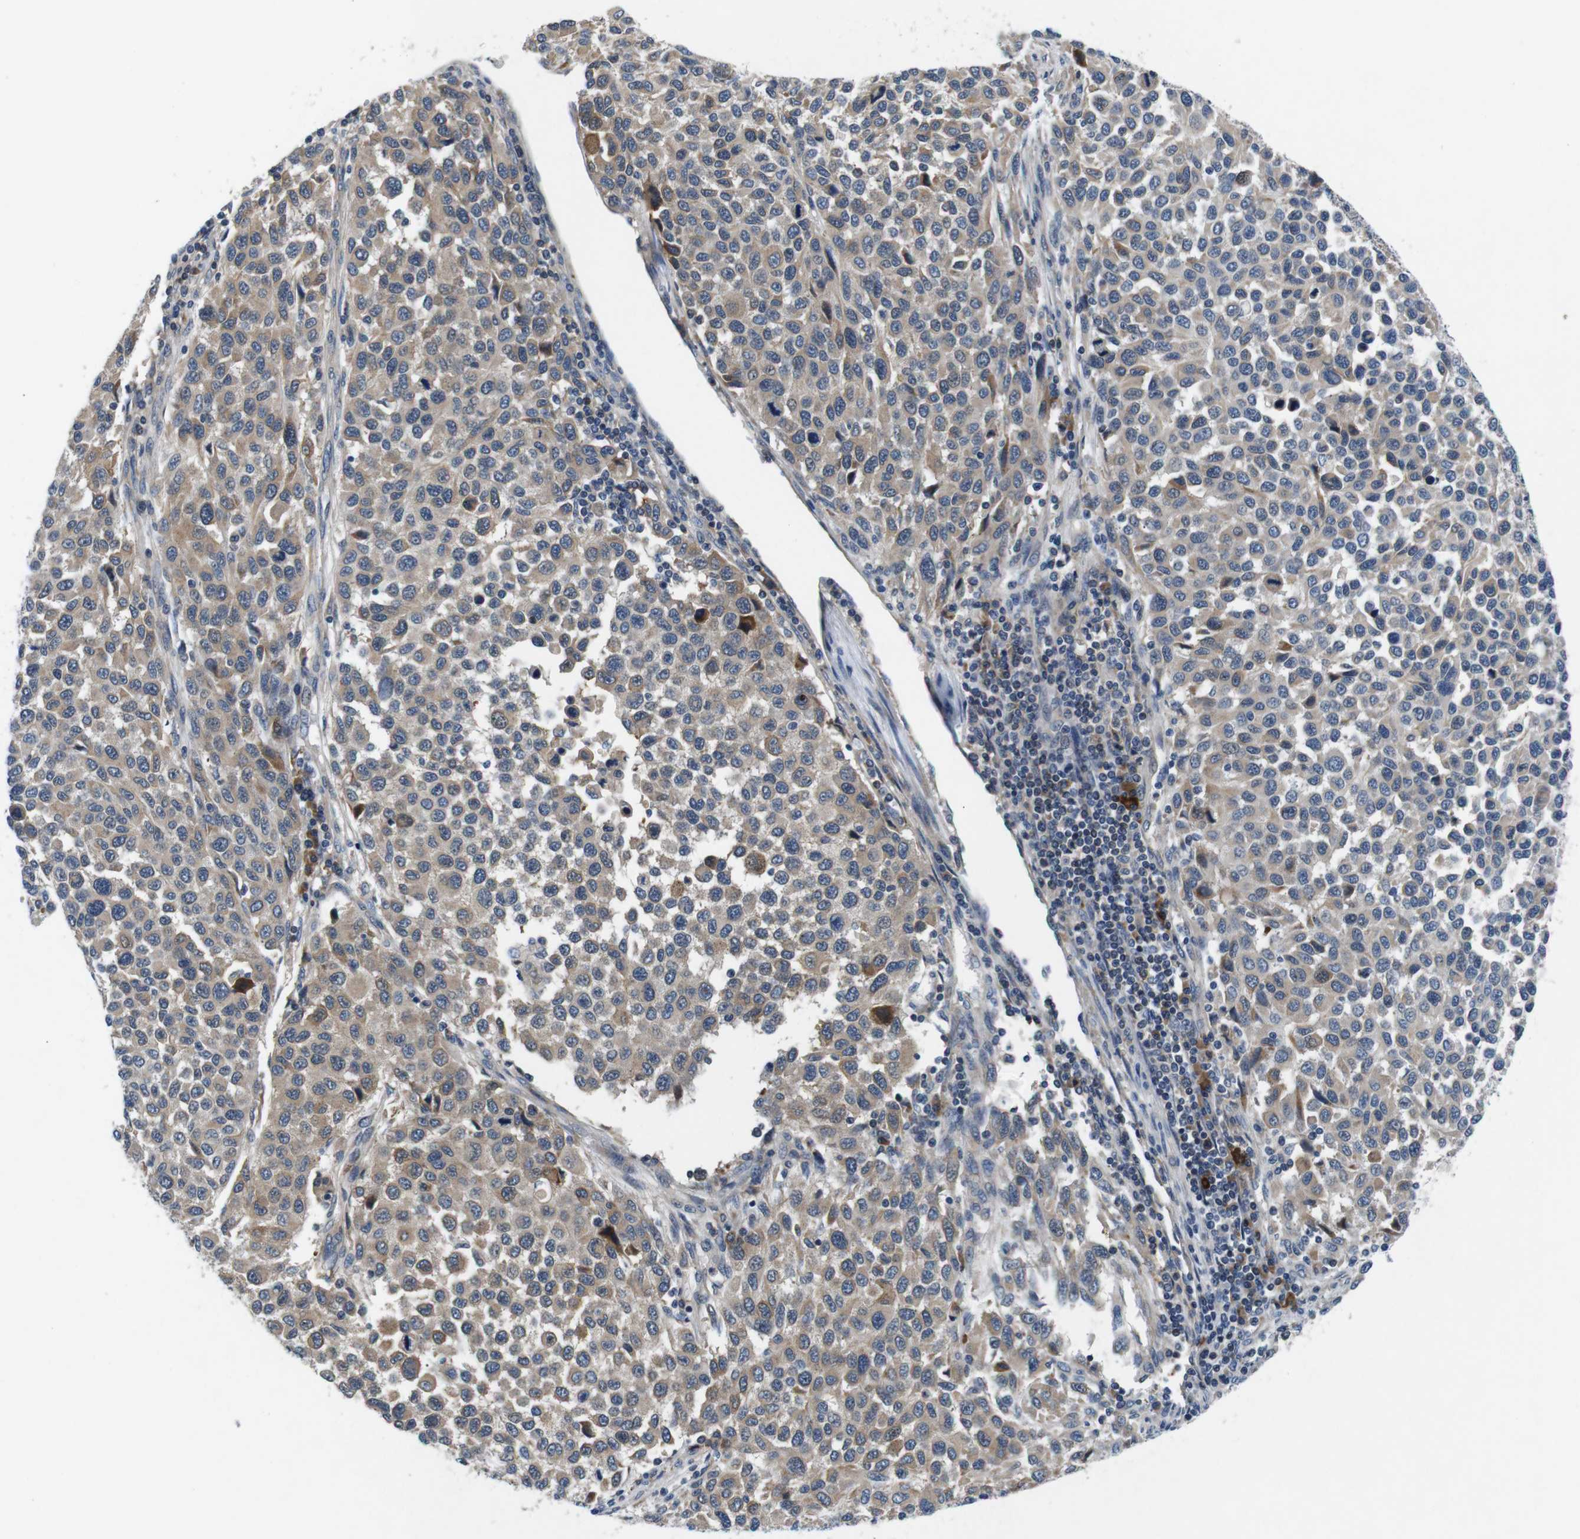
{"staining": {"intensity": "moderate", "quantity": ">75%", "location": "cytoplasmic/membranous"}, "tissue": "melanoma", "cell_type": "Tumor cells", "image_type": "cancer", "snomed": [{"axis": "morphology", "description": "Malignant melanoma, Metastatic site"}, {"axis": "topography", "description": "Lymph node"}], "caption": "Melanoma tissue reveals moderate cytoplasmic/membranous positivity in approximately >75% of tumor cells (Stains: DAB in brown, nuclei in blue, Microscopy: brightfield microscopy at high magnification).", "gene": "JAK1", "patient": {"sex": "male", "age": 61}}